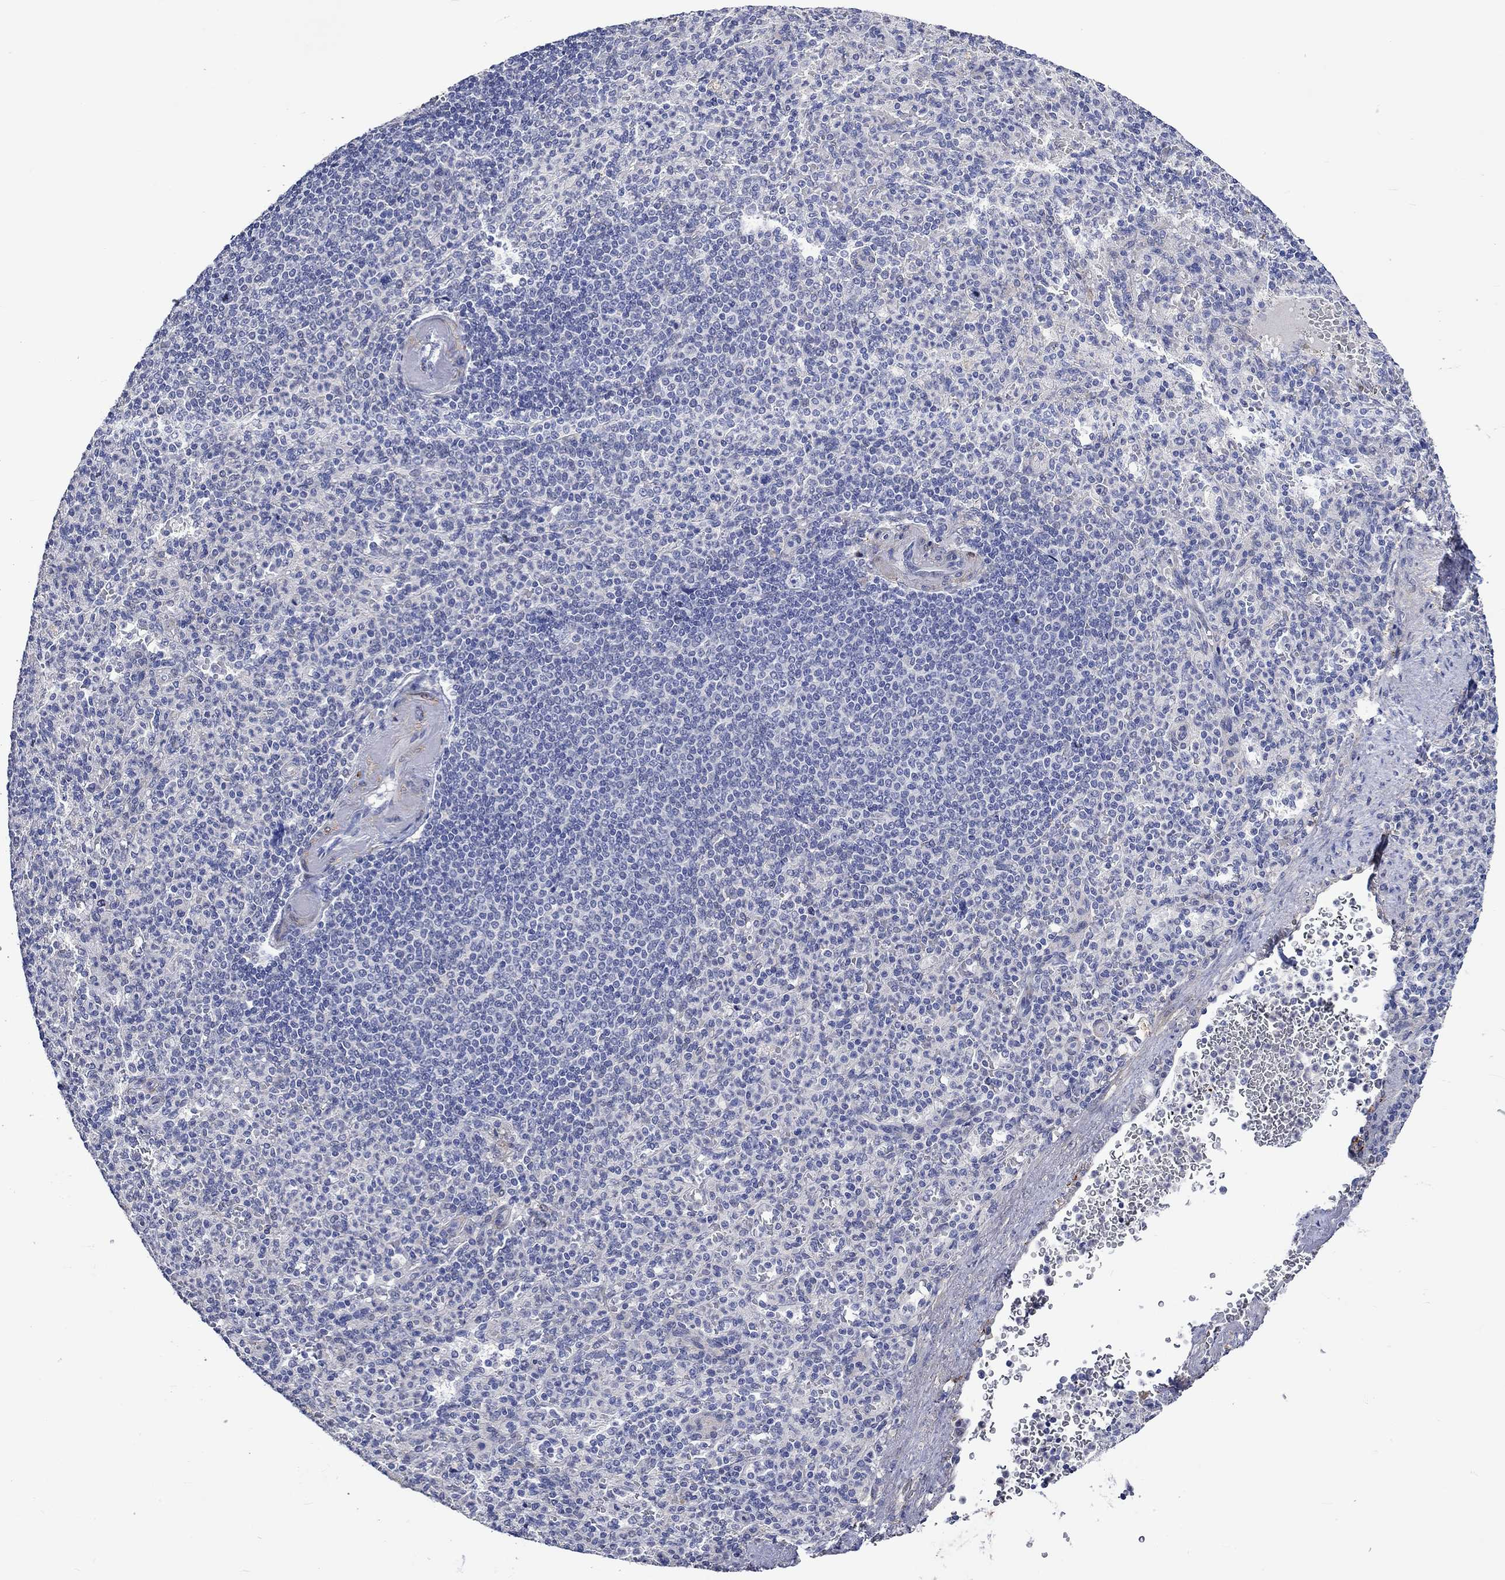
{"staining": {"intensity": "negative", "quantity": "none", "location": "none"}, "tissue": "spleen", "cell_type": "Cells in red pulp", "image_type": "normal", "snomed": [{"axis": "morphology", "description": "Normal tissue, NOS"}, {"axis": "topography", "description": "Spleen"}], "caption": "This is an IHC micrograph of unremarkable human spleen. There is no expression in cells in red pulp.", "gene": "CRYAB", "patient": {"sex": "female", "age": 74}}